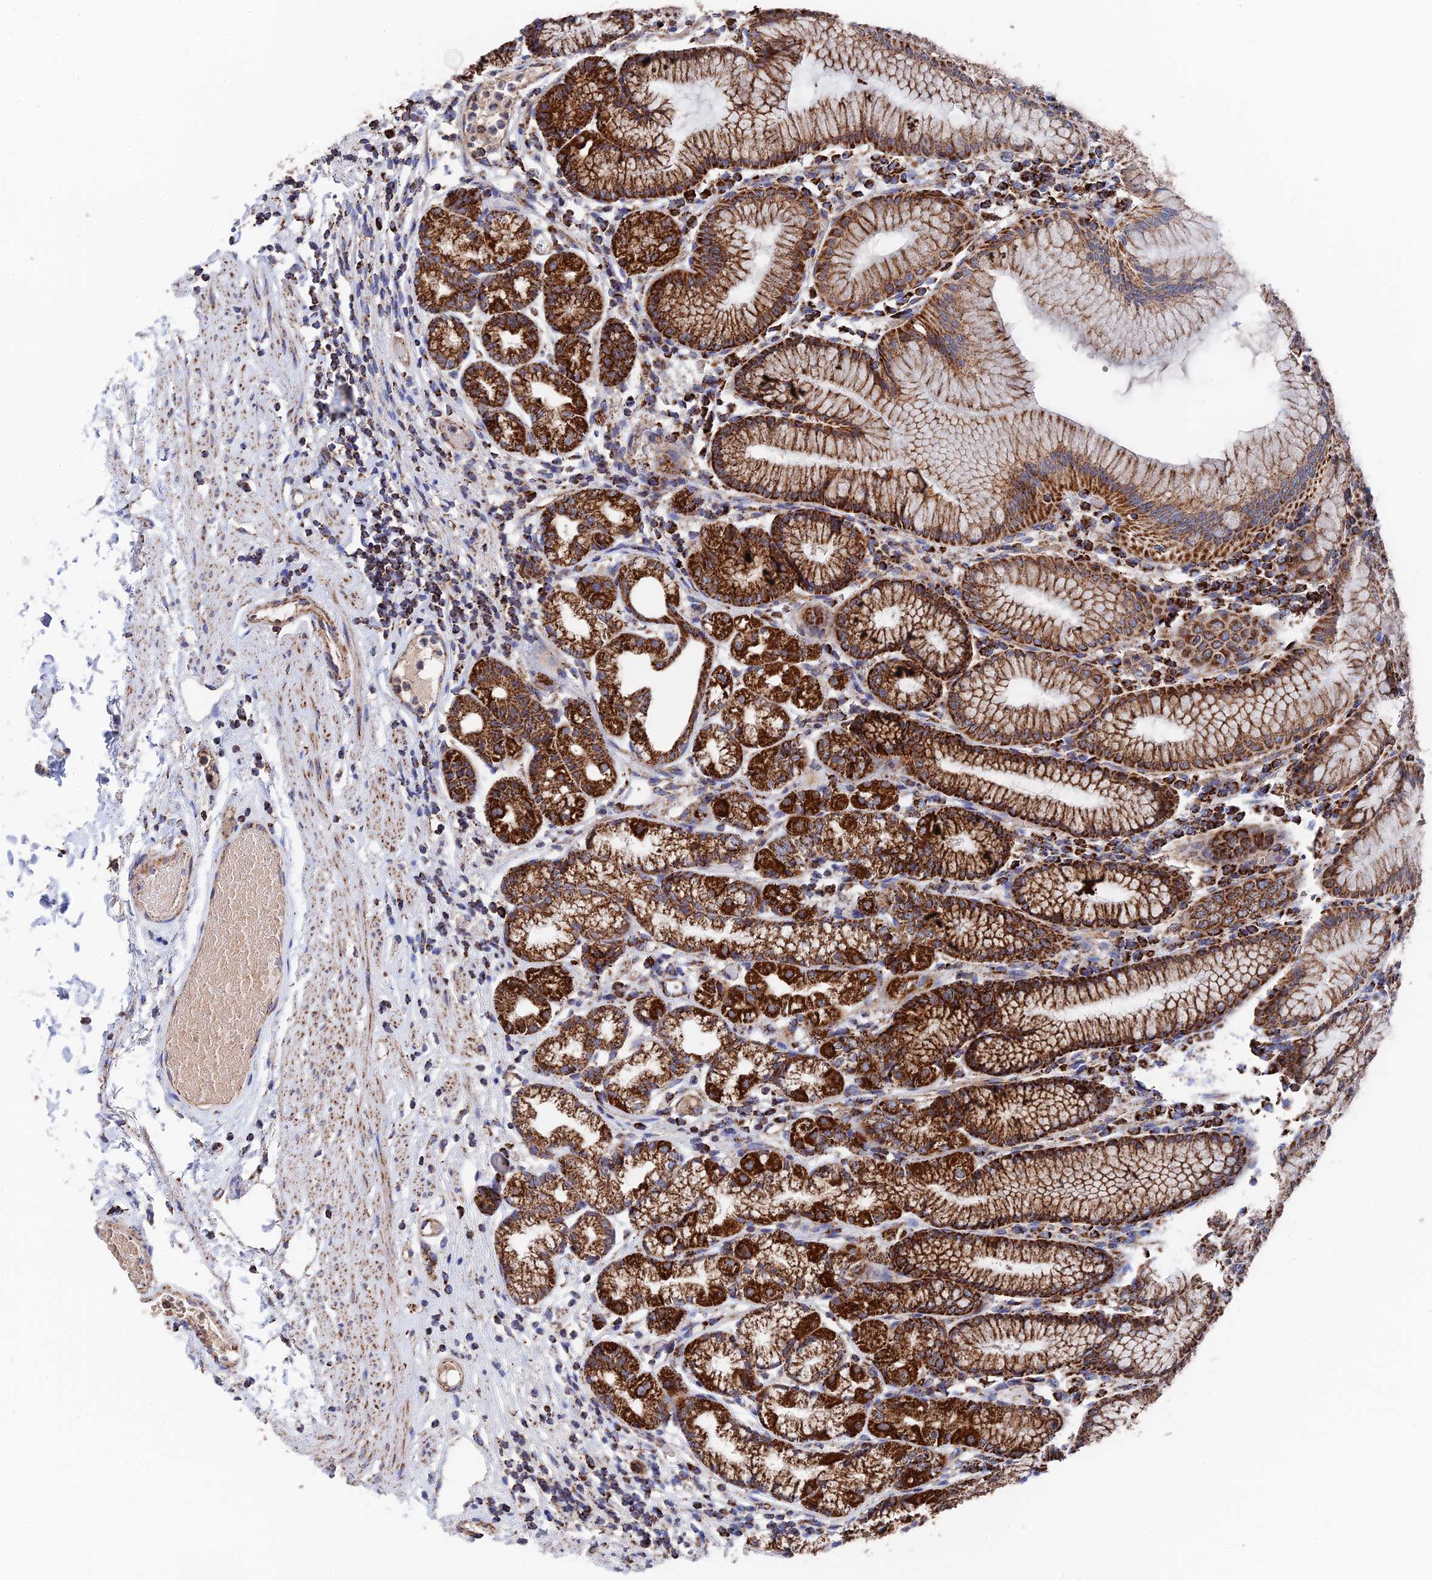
{"staining": {"intensity": "strong", "quantity": ">75%", "location": "cytoplasmic/membranous"}, "tissue": "stomach", "cell_type": "Glandular cells", "image_type": "normal", "snomed": [{"axis": "morphology", "description": "Normal tissue, NOS"}, {"axis": "topography", "description": "Stomach"}], "caption": "IHC photomicrograph of unremarkable human stomach stained for a protein (brown), which reveals high levels of strong cytoplasmic/membranous positivity in about >75% of glandular cells.", "gene": "HAUS8", "patient": {"sex": "female", "age": 57}}